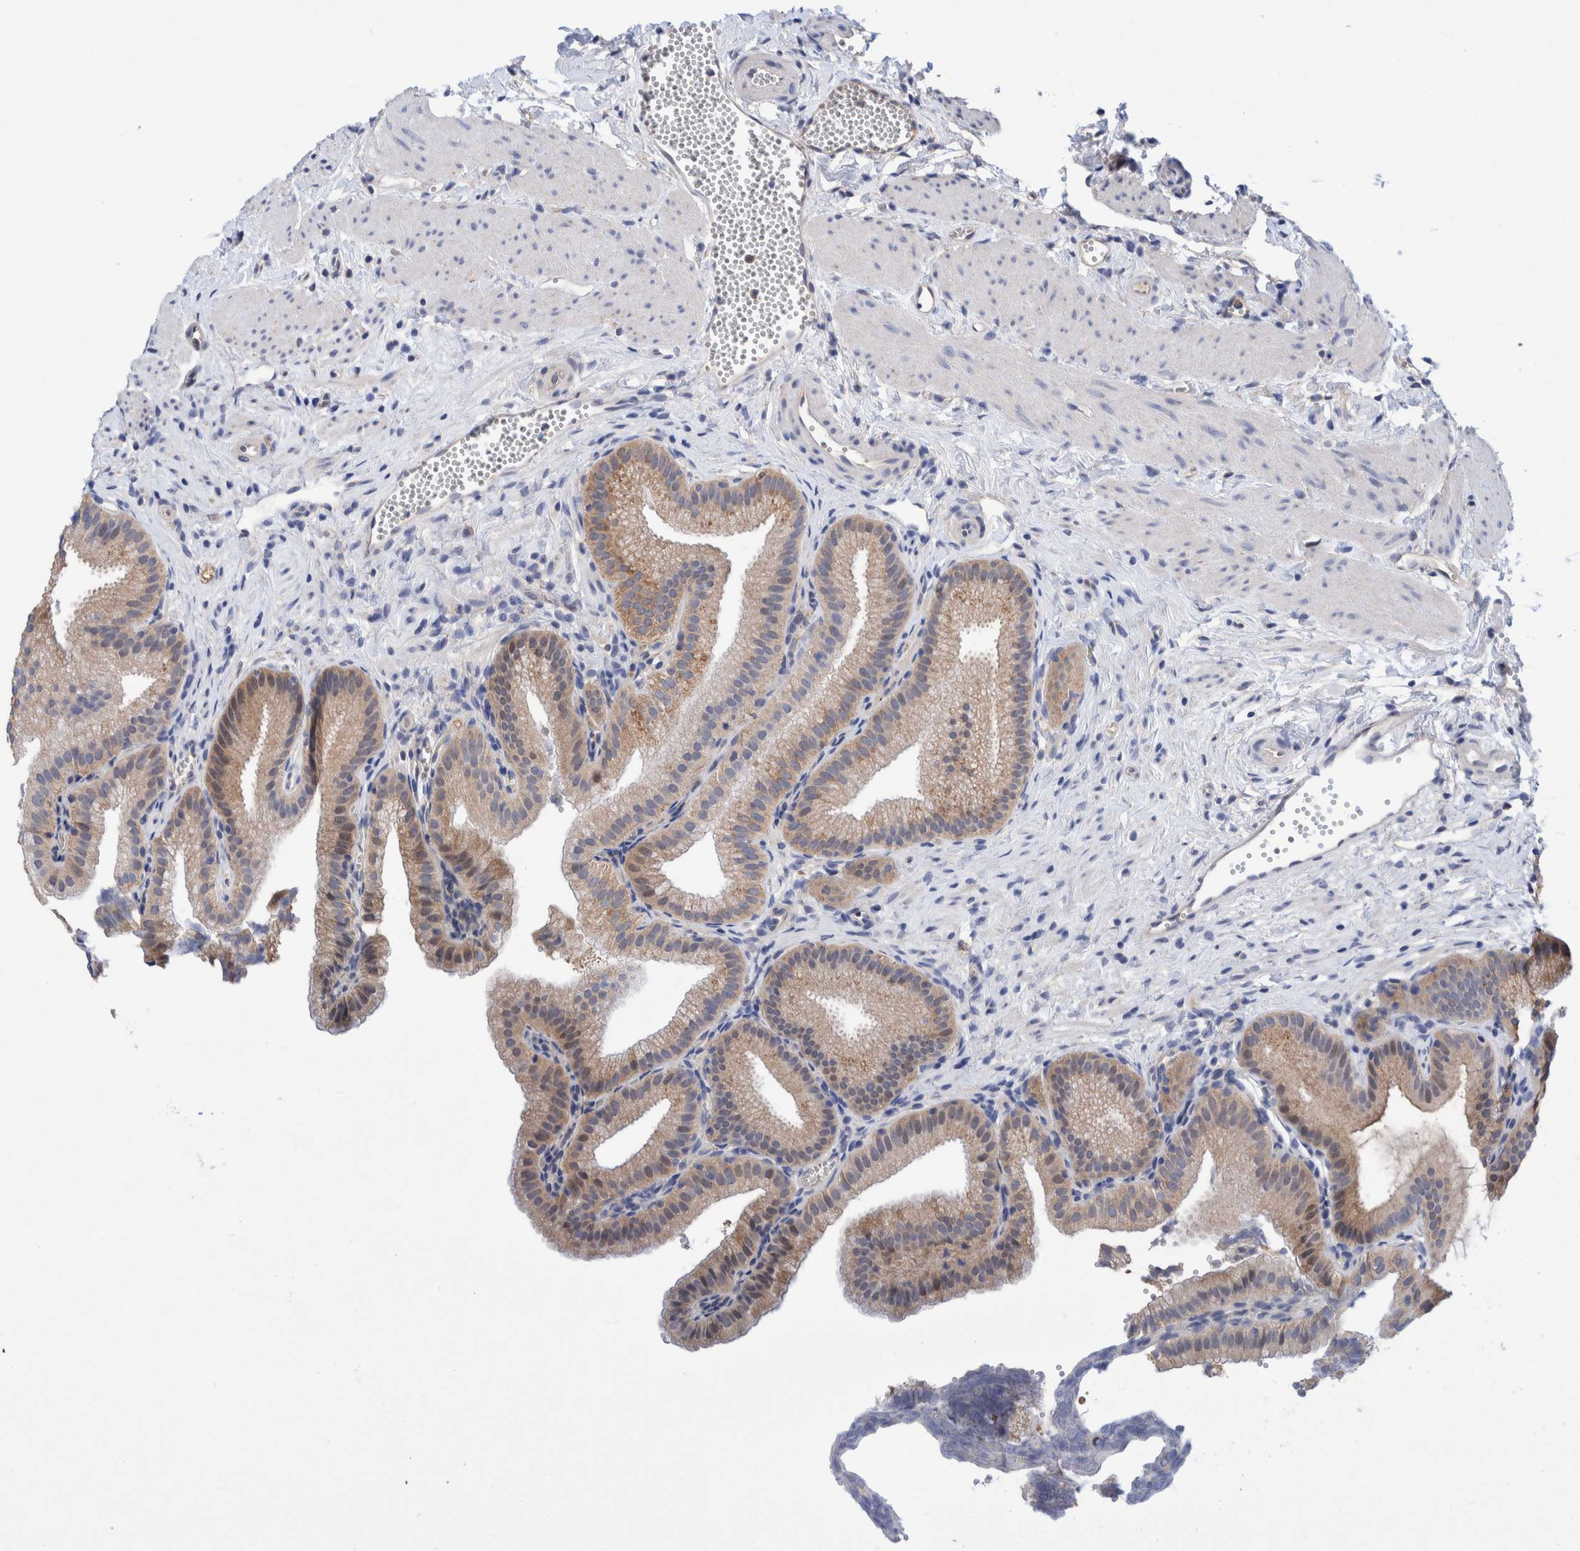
{"staining": {"intensity": "moderate", "quantity": ">75%", "location": "cytoplasmic/membranous,nuclear"}, "tissue": "gallbladder", "cell_type": "Glandular cells", "image_type": "normal", "snomed": [{"axis": "morphology", "description": "Normal tissue, NOS"}, {"axis": "topography", "description": "Gallbladder"}], "caption": "IHC micrograph of normal human gallbladder stained for a protein (brown), which exhibits medium levels of moderate cytoplasmic/membranous,nuclear expression in approximately >75% of glandular cells.", "gene": "PFAS", "patient": {"sex": "male", "age": 38}}